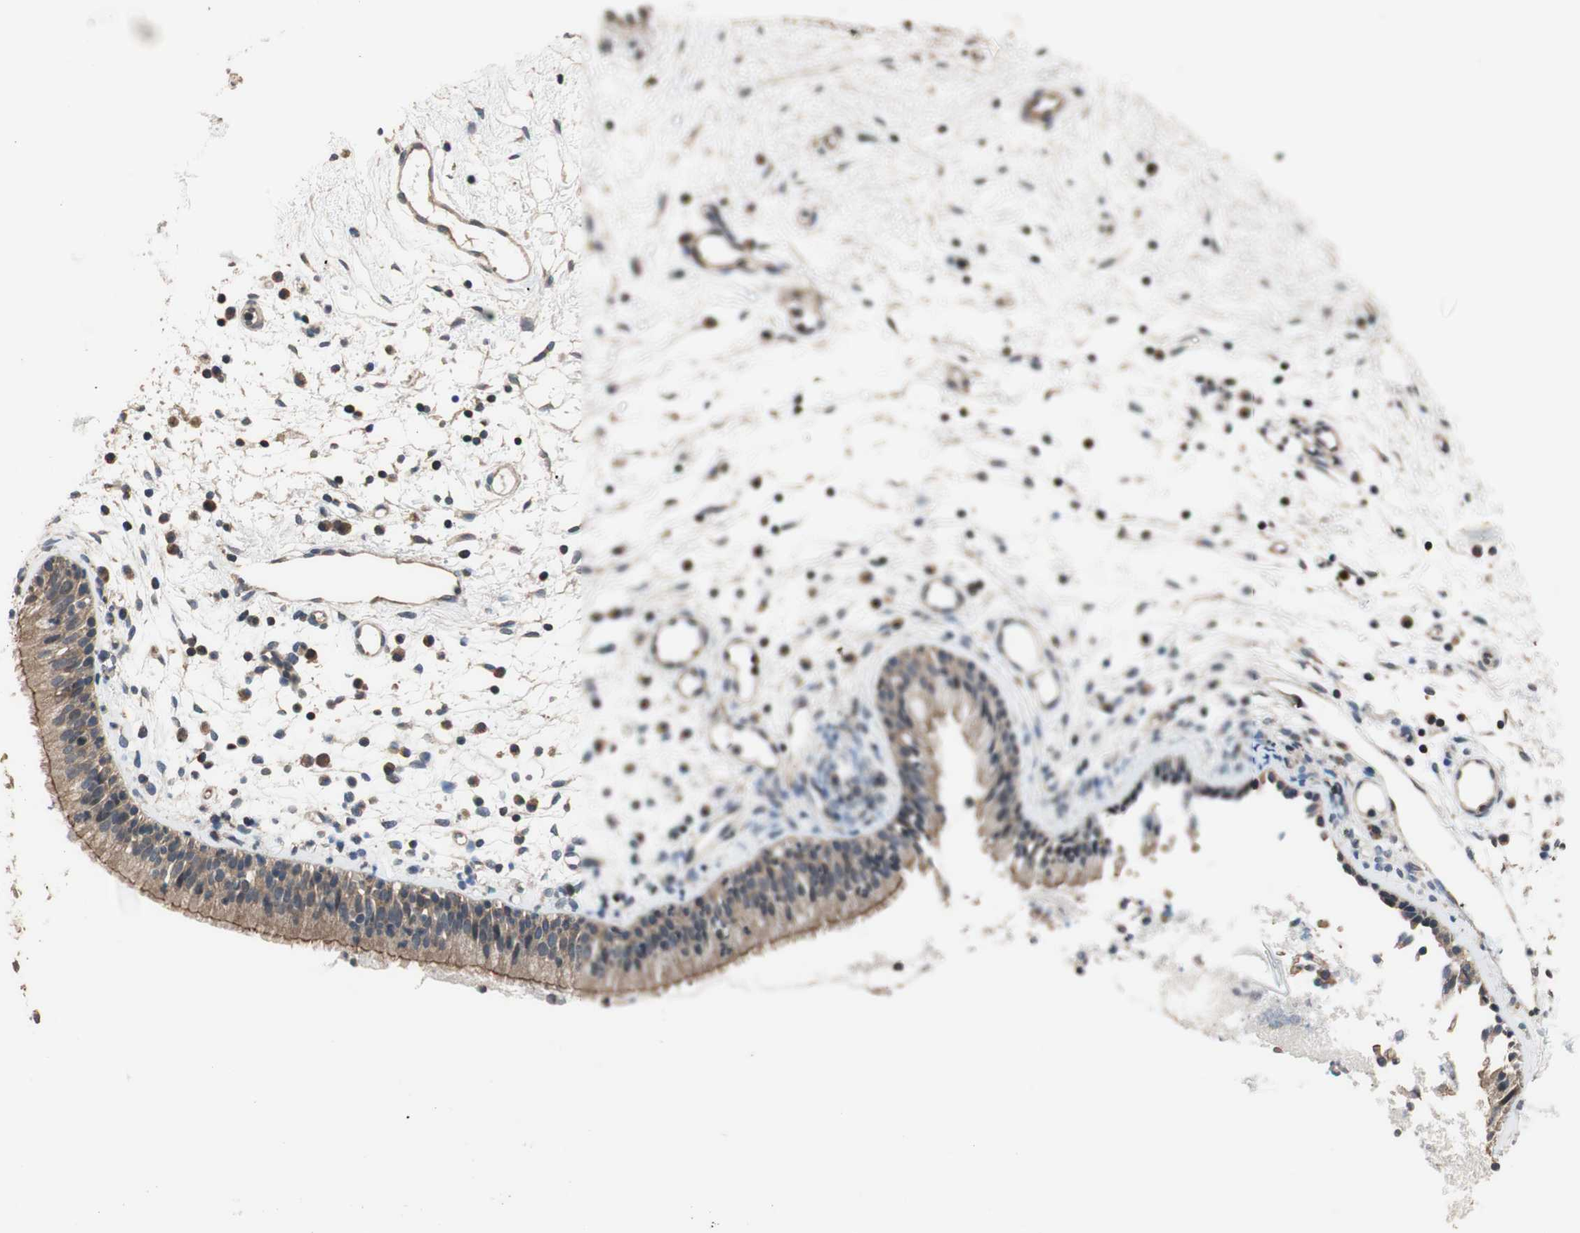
{"staining": {"intensity": "moderate", "quantity": ">75%", "location": "cytoplasmic/membranous"}, "tissue": "nasopharynx", "cell_type": "Respiratory epithelial cells", "image_type": "normal", "snomed": [{"axis": "morphology", "description": "Normal tissue, NOS"}, {"axis": "topography", "description": "Nasopharynx"}], "caption": "A micrograph of human nasopharynx stained for a protein shows moderate cytoplasmic/membranous brown staining in respiratory epithelial cells.", "gene": "MAP4K2", "patient": {"sex": "male", "age": 21}}